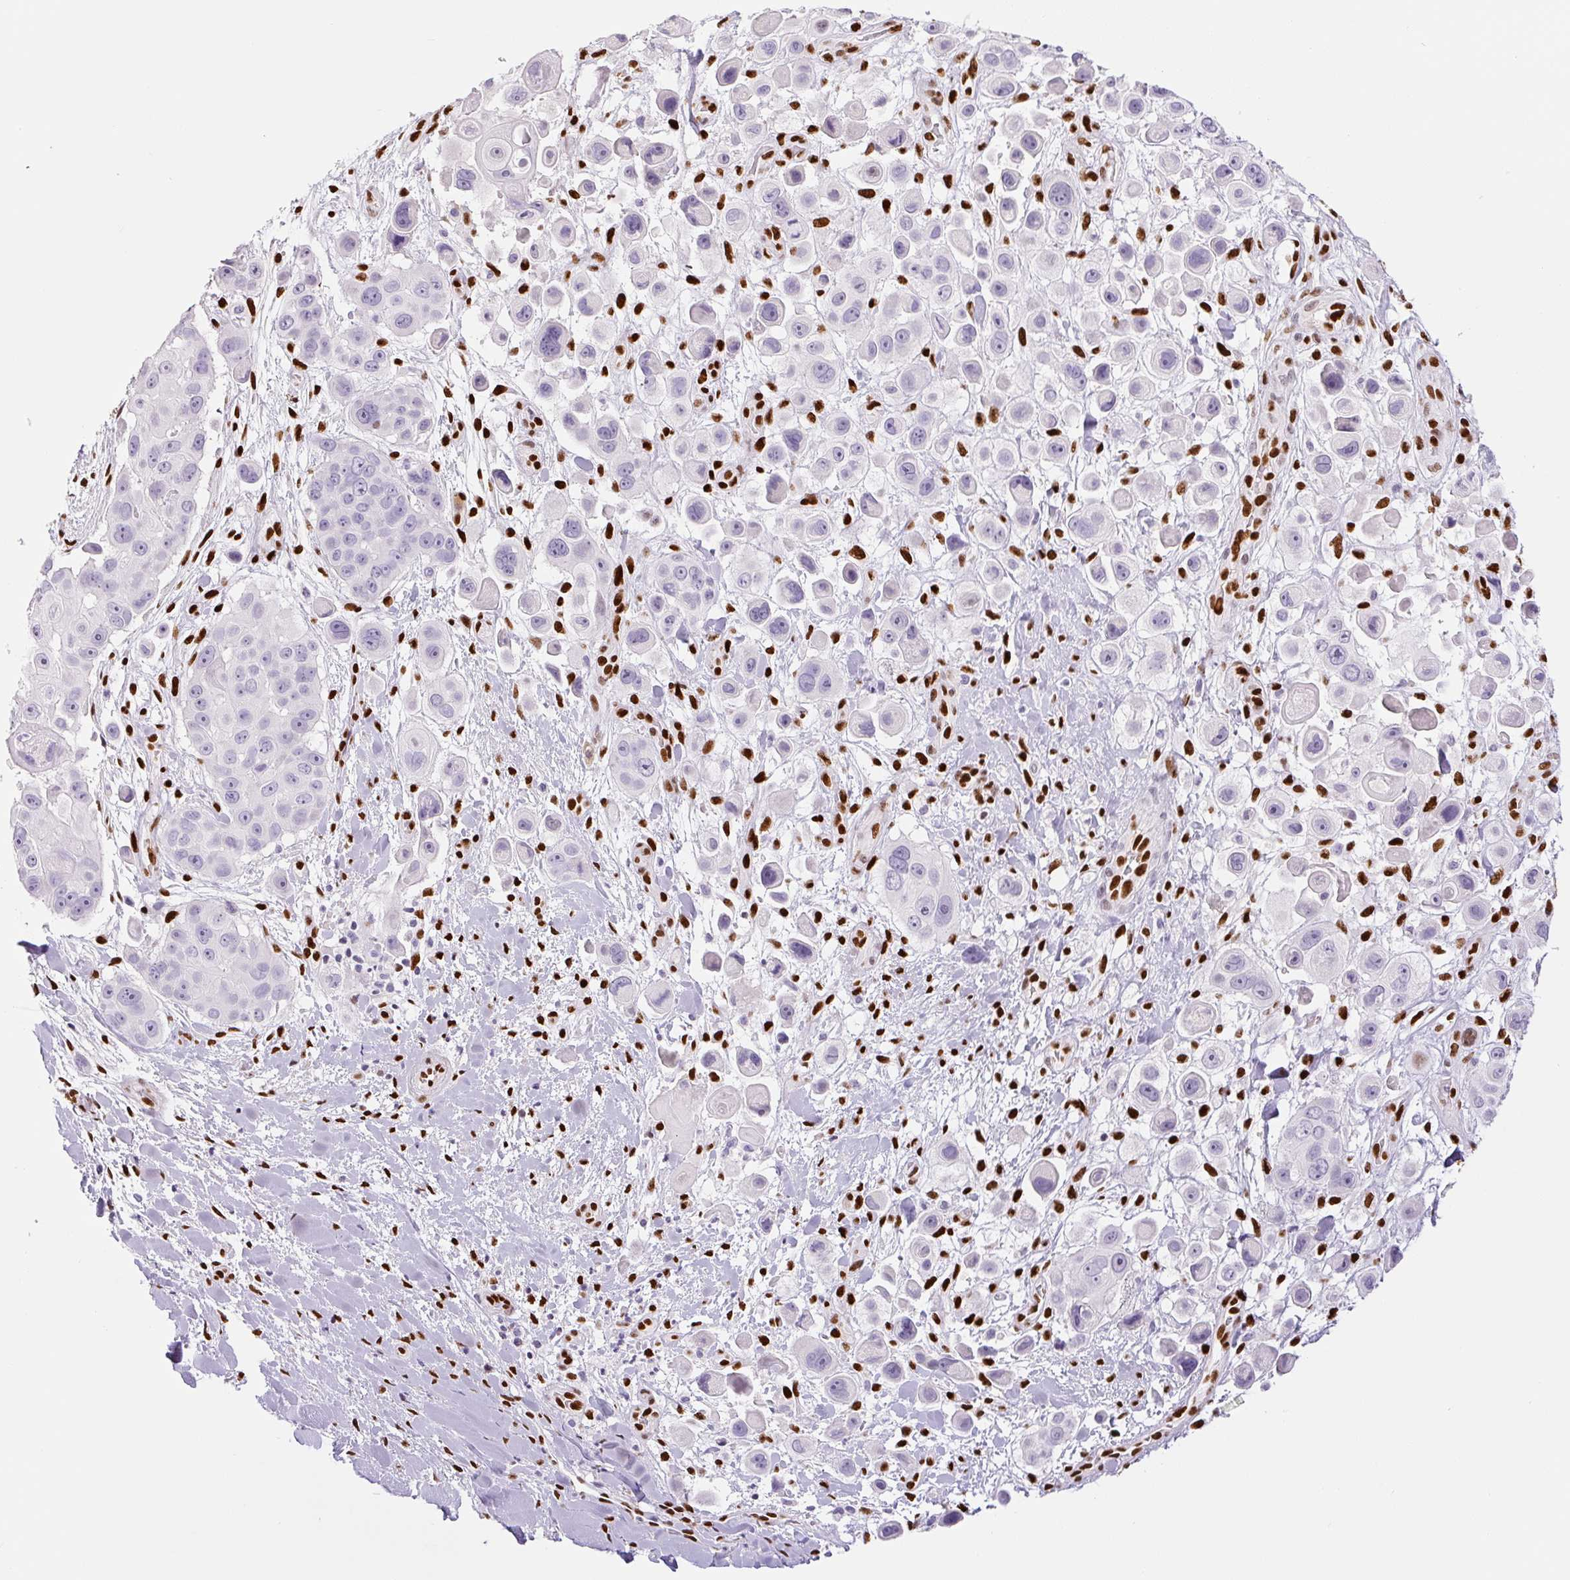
{"staining": {"intensity": "negative", "quantity": "none", "location": "none"}, "tissue": "skin cancer", "cell_type": "Tumor cells", "image_type": "cancer", "snomed": [{"axis": "morphology", "description": "Squamous cell carcinoma, NOS"}, {"axis": "topography", "description": "Skin"}], "caption": "A high-resolution micrograph shows immunohistochemistry staining of skin cancer (squamous cell carcinoma), which reveals no significant positivity in tumor cells.", "gene": "ZEB1", "patient": {"sex": "male", "age": 67}}